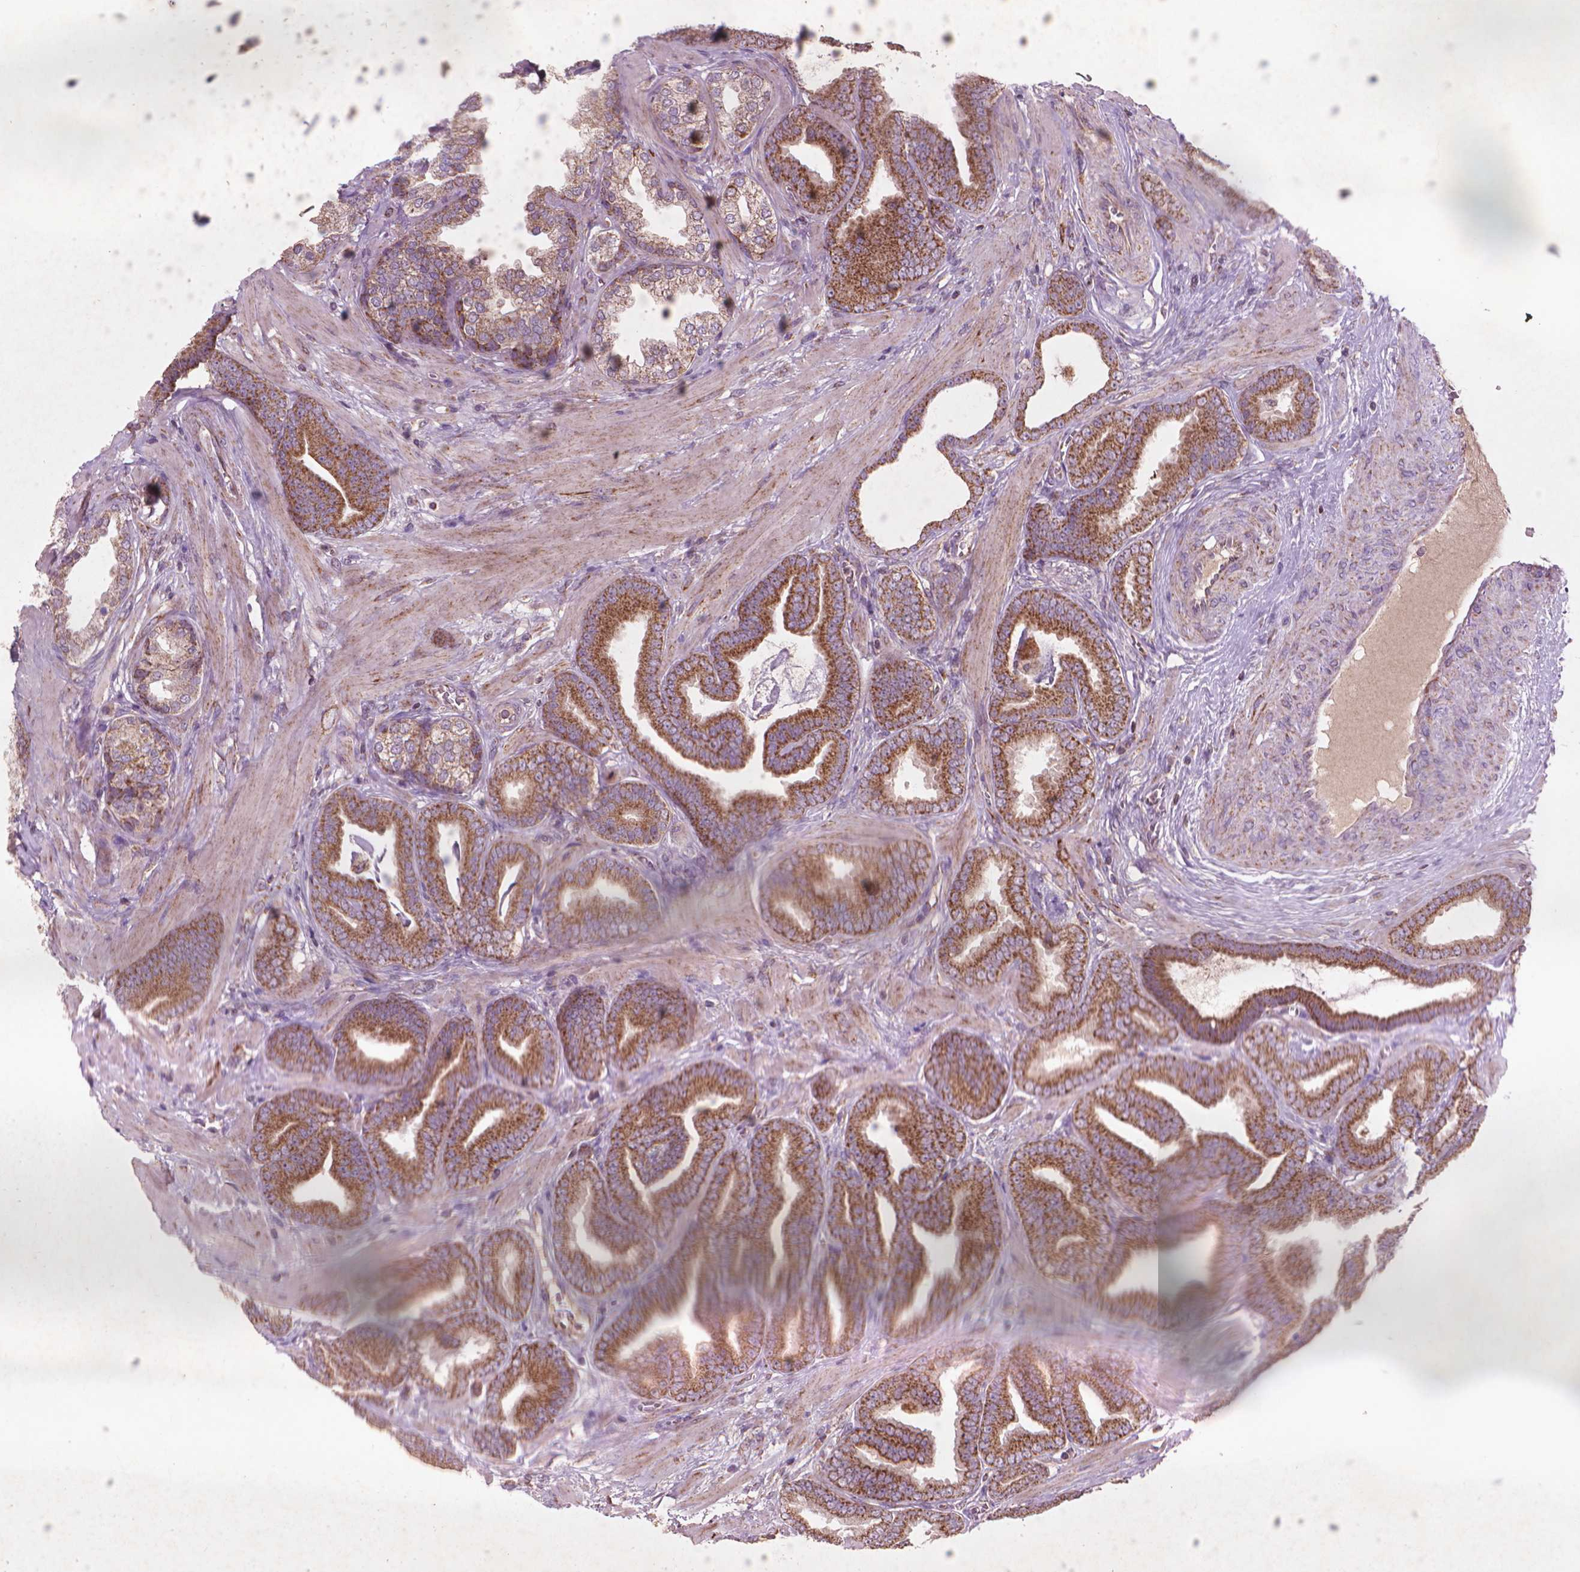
{"staining": {"intensity": "strong", "quantity": ">75%", "location": "cytoplasmic/membranous"}, "tissue": "prostate cancer", "cell_type": "Tumor cells", "image_type": "cancer", "snomed": [{"axis": "morphology", "description": "Adenocarcinoma, Low grade"}, {"axis": "topography", "description": "Prostate"}], "caption": "Adenocarcinoma (low-grade) (prostate) tissue exhibits strong cytoplasmic/membranous staining in about >75% of tumor cells (DAB = brown stain, brightfield microscopy at high magnification).", "gene": "NLRX1", "patient": {"sex": "male", "age": 63}}